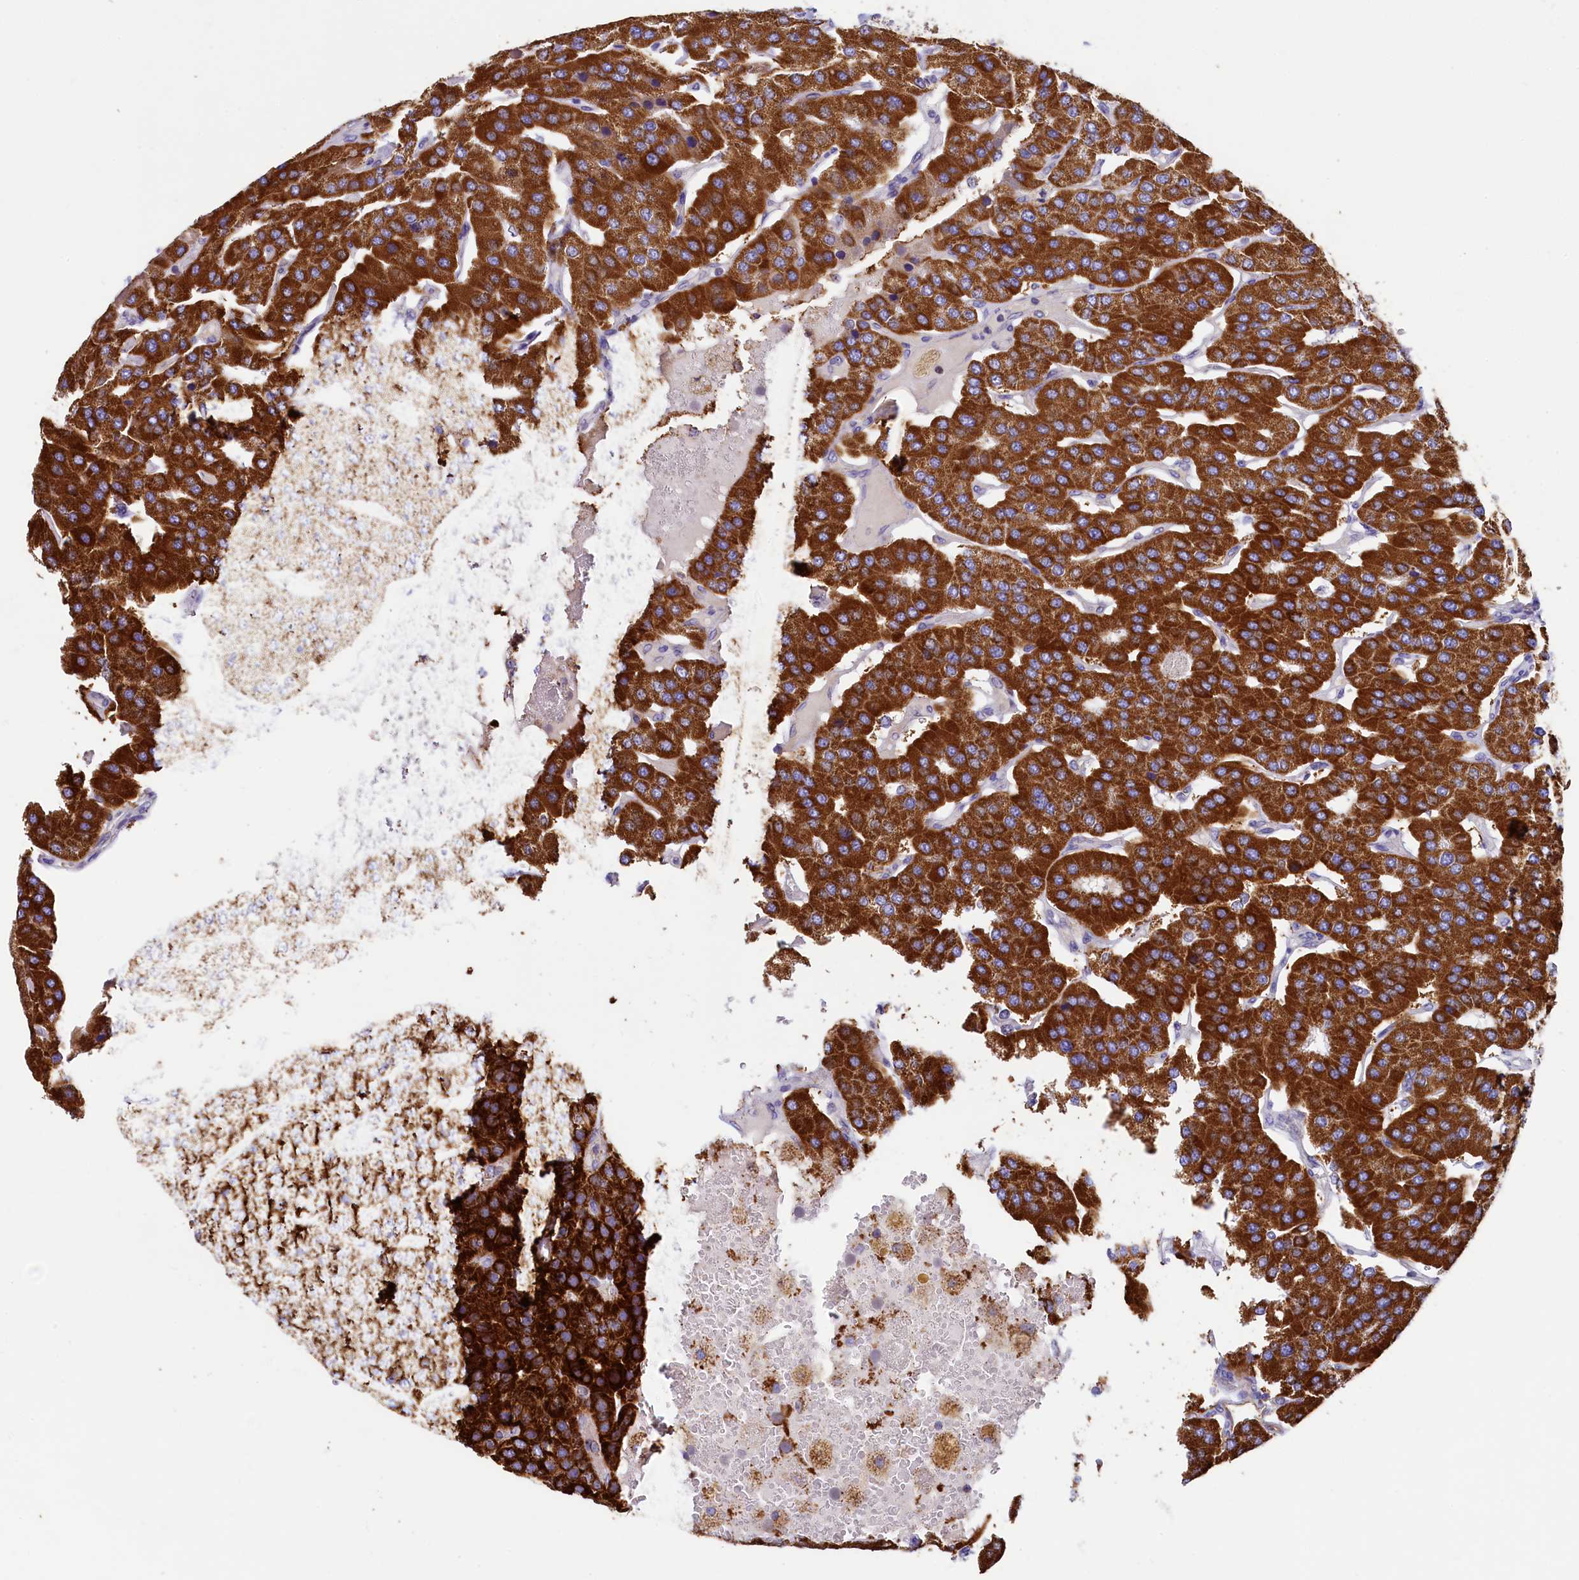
{"staining": {"intensity": "strong", "quantity": ">75%", "location": "cytoplasmic/membranous"}, "tissue": "parathyroid gland", "cell_type": "Glandular cells", "image_type": "normal", "snomed": [{"axis": "morphology", "description": "Normal tissue, NOS"}, {"axis": "morphology", "description": "Adenoma, NOS"}, {"axis": "topography", "description": "Parathyroid gland"}], "caption": "Strong cytoplasmic/membranous positivity for a protein is appreciated in approximately >75% of glandular cells of unremarkable parathyroid gland using immunohistochemistry.", "gene": "IDH3A", "patient": {"sex": "female", "age": 86}}